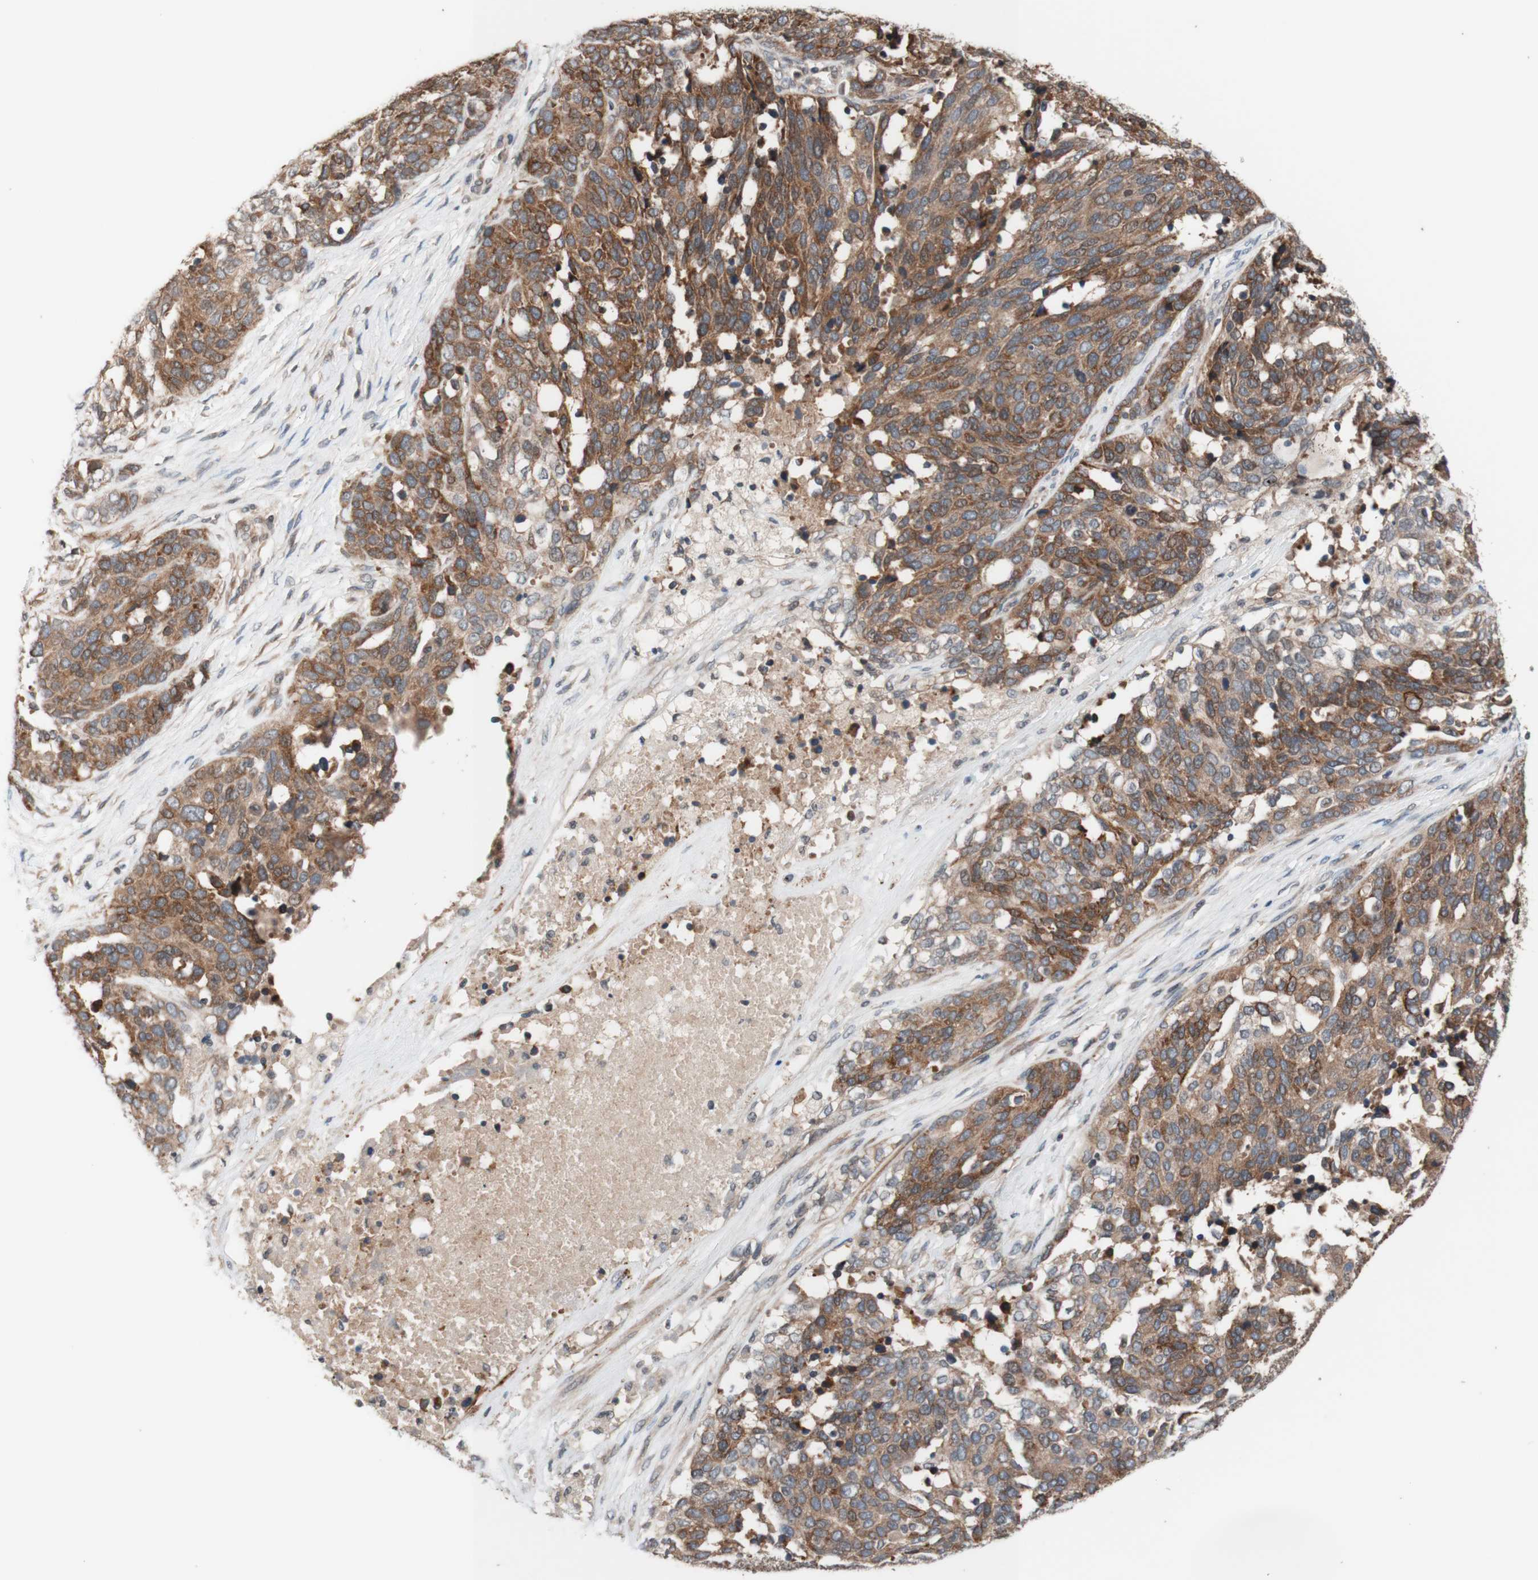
{"staining": {"intensity": "moderate", "quantity": ">75%", "location": "cytoplasmic/membranous"}, "tissue": "ovarian cancer", "cell_type": "Tumor cells", "image_type": "cancer", "snomed": [{"axis": "morphology", "description": "Cystadenocarcinoma, serous, NOS"}, {"axis": "topography", "description": "Ovary"}], "caption": "Immunohistochemistry (IHC) staining of ovarian cancer, which reveals medium levels of moderate cytoplasmic/membranous staining in about >75% of tumor cells indicating moderate cytoplasmic/membranous protein expression. The staining was performed using DAB (3,3'-diaminobenzidine) (brown) for protein detection and nuclei were counterstained in hematoxylin (blue).", "gene": "CD55", "patient": {"sex": "female", "age": 44}}